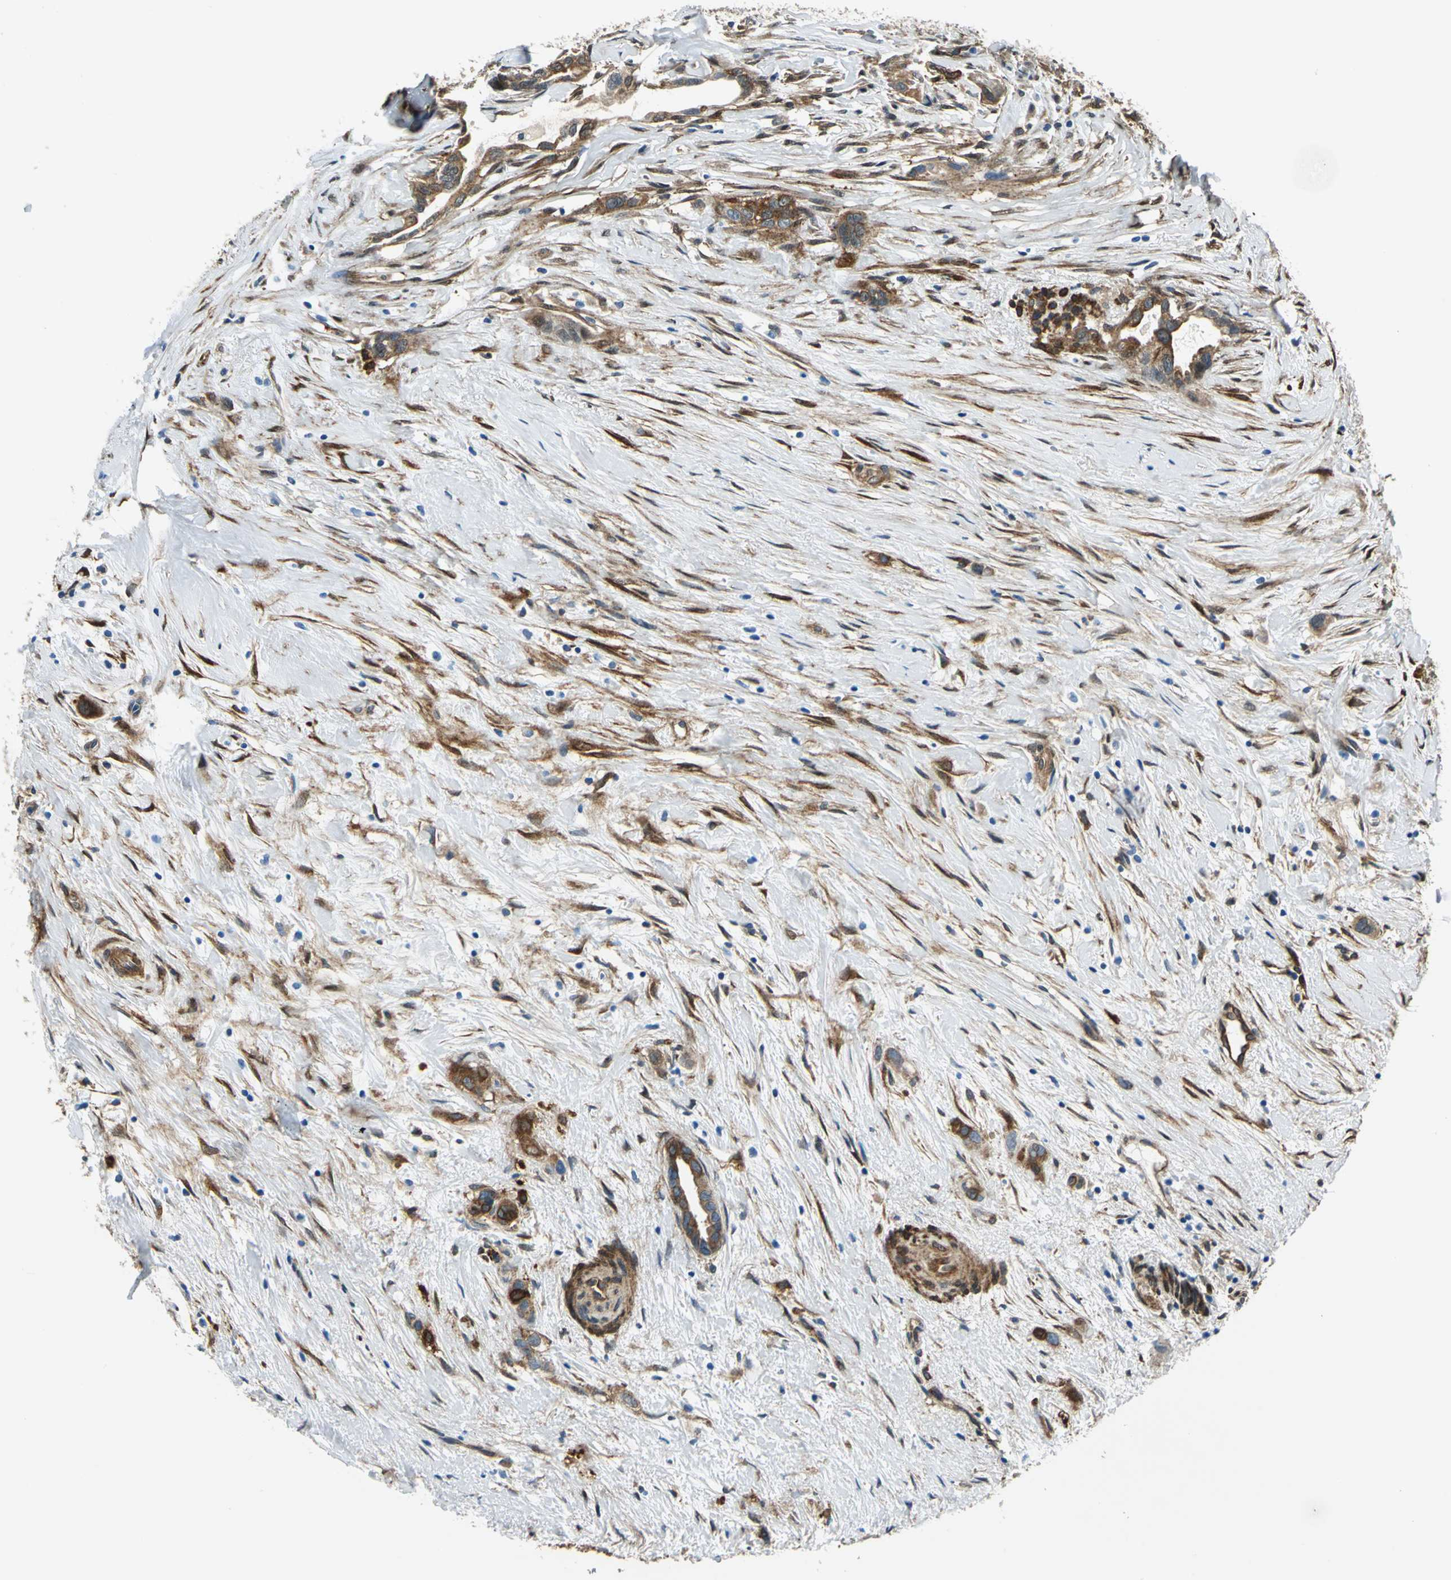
{"staining": {"intensity": "strong", "quantity": ">75%", "location": "cytoplasmic/membranous"}, "tissue": "liver cancer", "cell_type": "Tumor cells", "image_type": "cancer", "snomed": [{"axis": "morphology", "description": "Cholangiocarcinoma"}, {"axis": "topography", "description": "Liver"}], "caption": "Immunohistochemical staining of human cholangiocarcinoma (liver) displays high levels of strong cytoplasmic/membranous protein positivity in approximately >75% of tumor cells.", "gene": "HSPB1", "patient": {"sex": "female", "age": 65}}